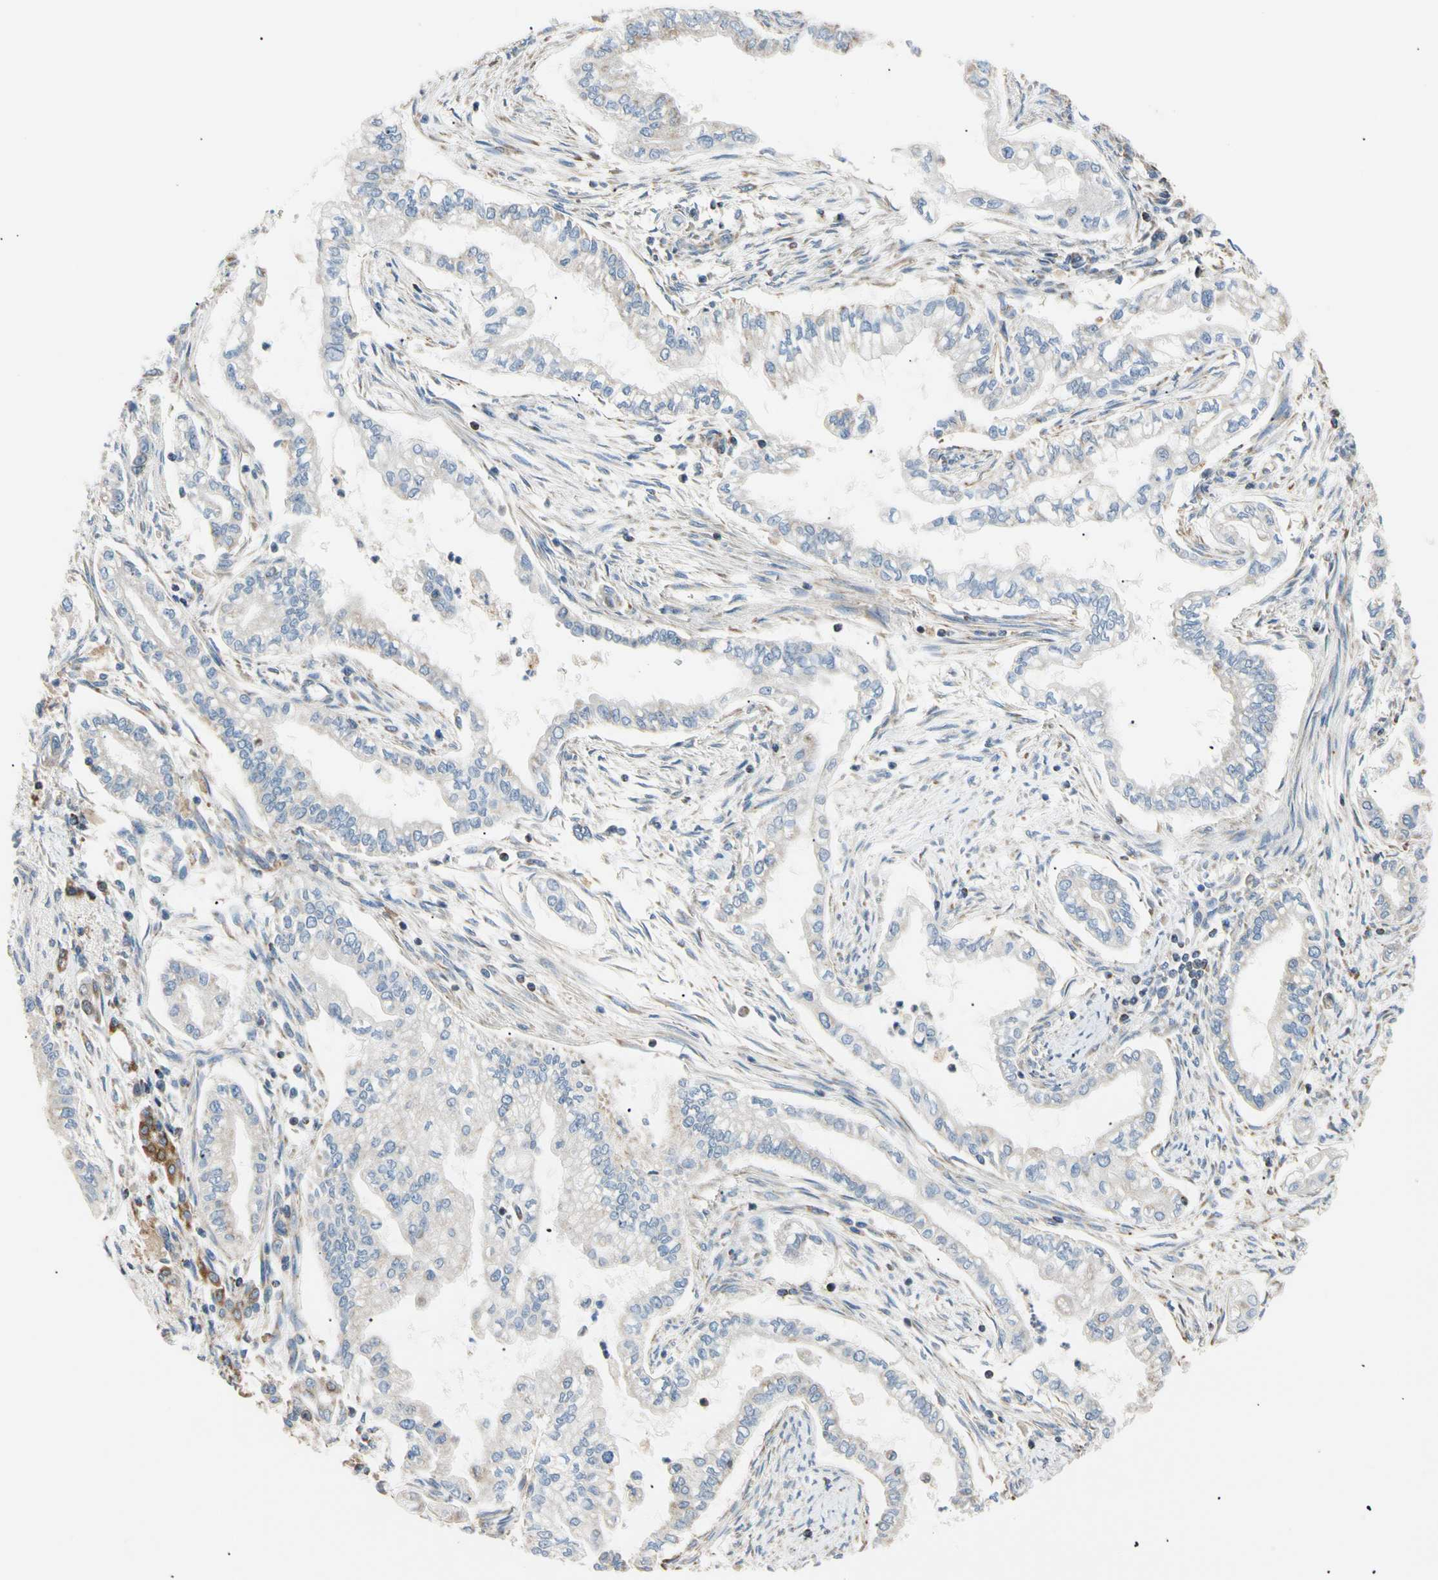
{"staining": {"intensity": "weak", "quantity": "<25%", "location": "cytoplasmic/membranous"}, "tissue": "pancreatic cancer", "cell_type": "Tumor cells", "image_type": "cancer", "snomed": [{"axis": "morphology", "description": "Normal tissue, NOS"}, {"axis": "topography", "description": "Pancreas"}], "caption": "This is an IHC photomicrograph of pancreatic cancer. There is no staining in tumor cells.", "gene": "PLGRKT", "patient": {"sex": "male", "age": 42}}